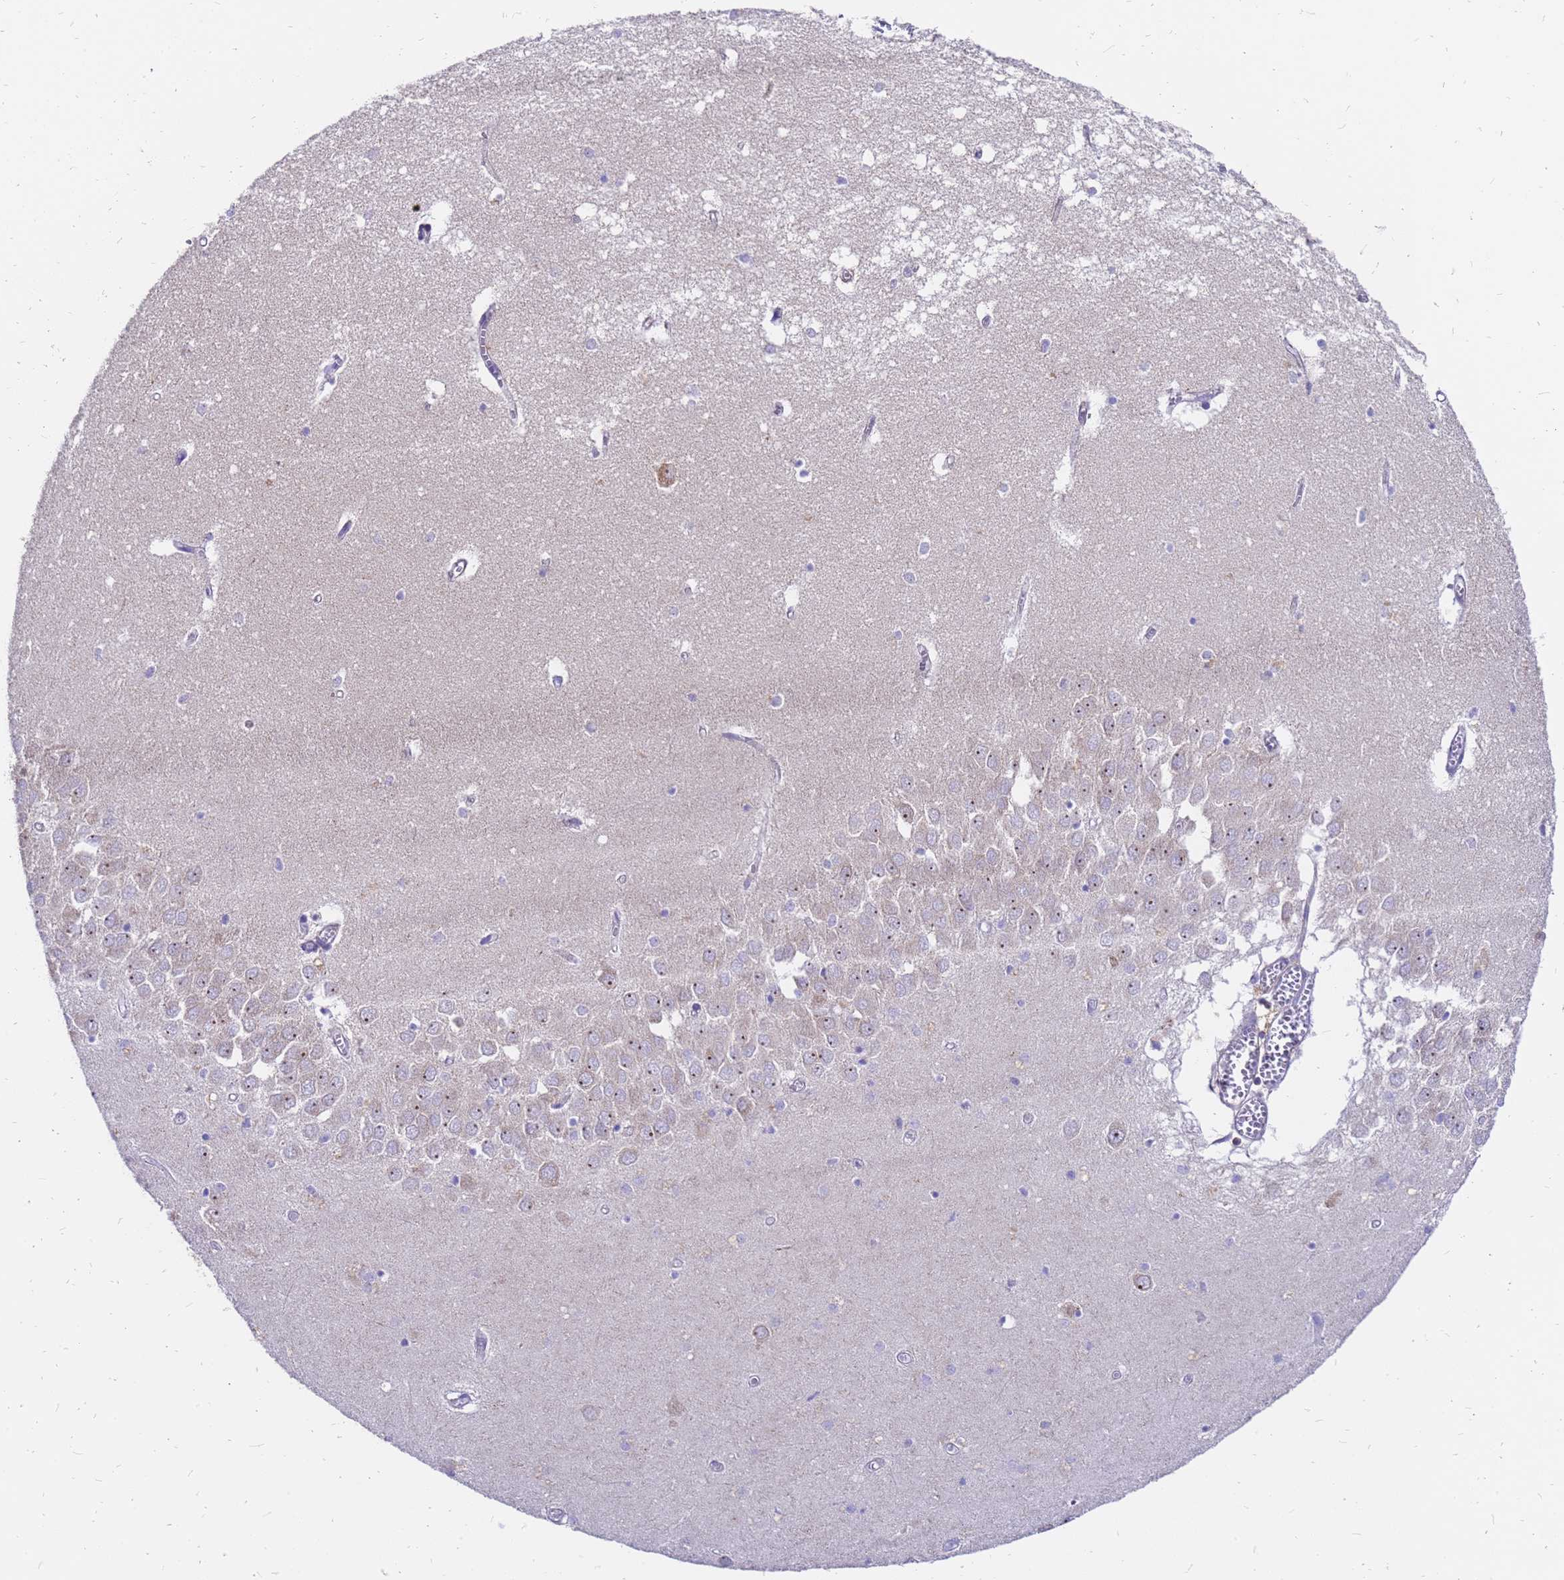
{"staining": {"intensity": "weak", "quantity": "<25%", "location": "cytoplasmic/membranous"}, "tissue": "hippocampus", "cell_type": "Glial cells", "image_type": "normal", "snomed": [{"axis": "morphology", "description": "Normal tissue, NOS"}, {"axis": "topography", "description": "Hippocampus"}], "caption": "This is a micrograph of immunohistochemistry staining of unremarkable hippocampus, which shows no positivity in glial cells.", "gene": "MRPS26", "patient": {"sex": "male", "age": 70}}